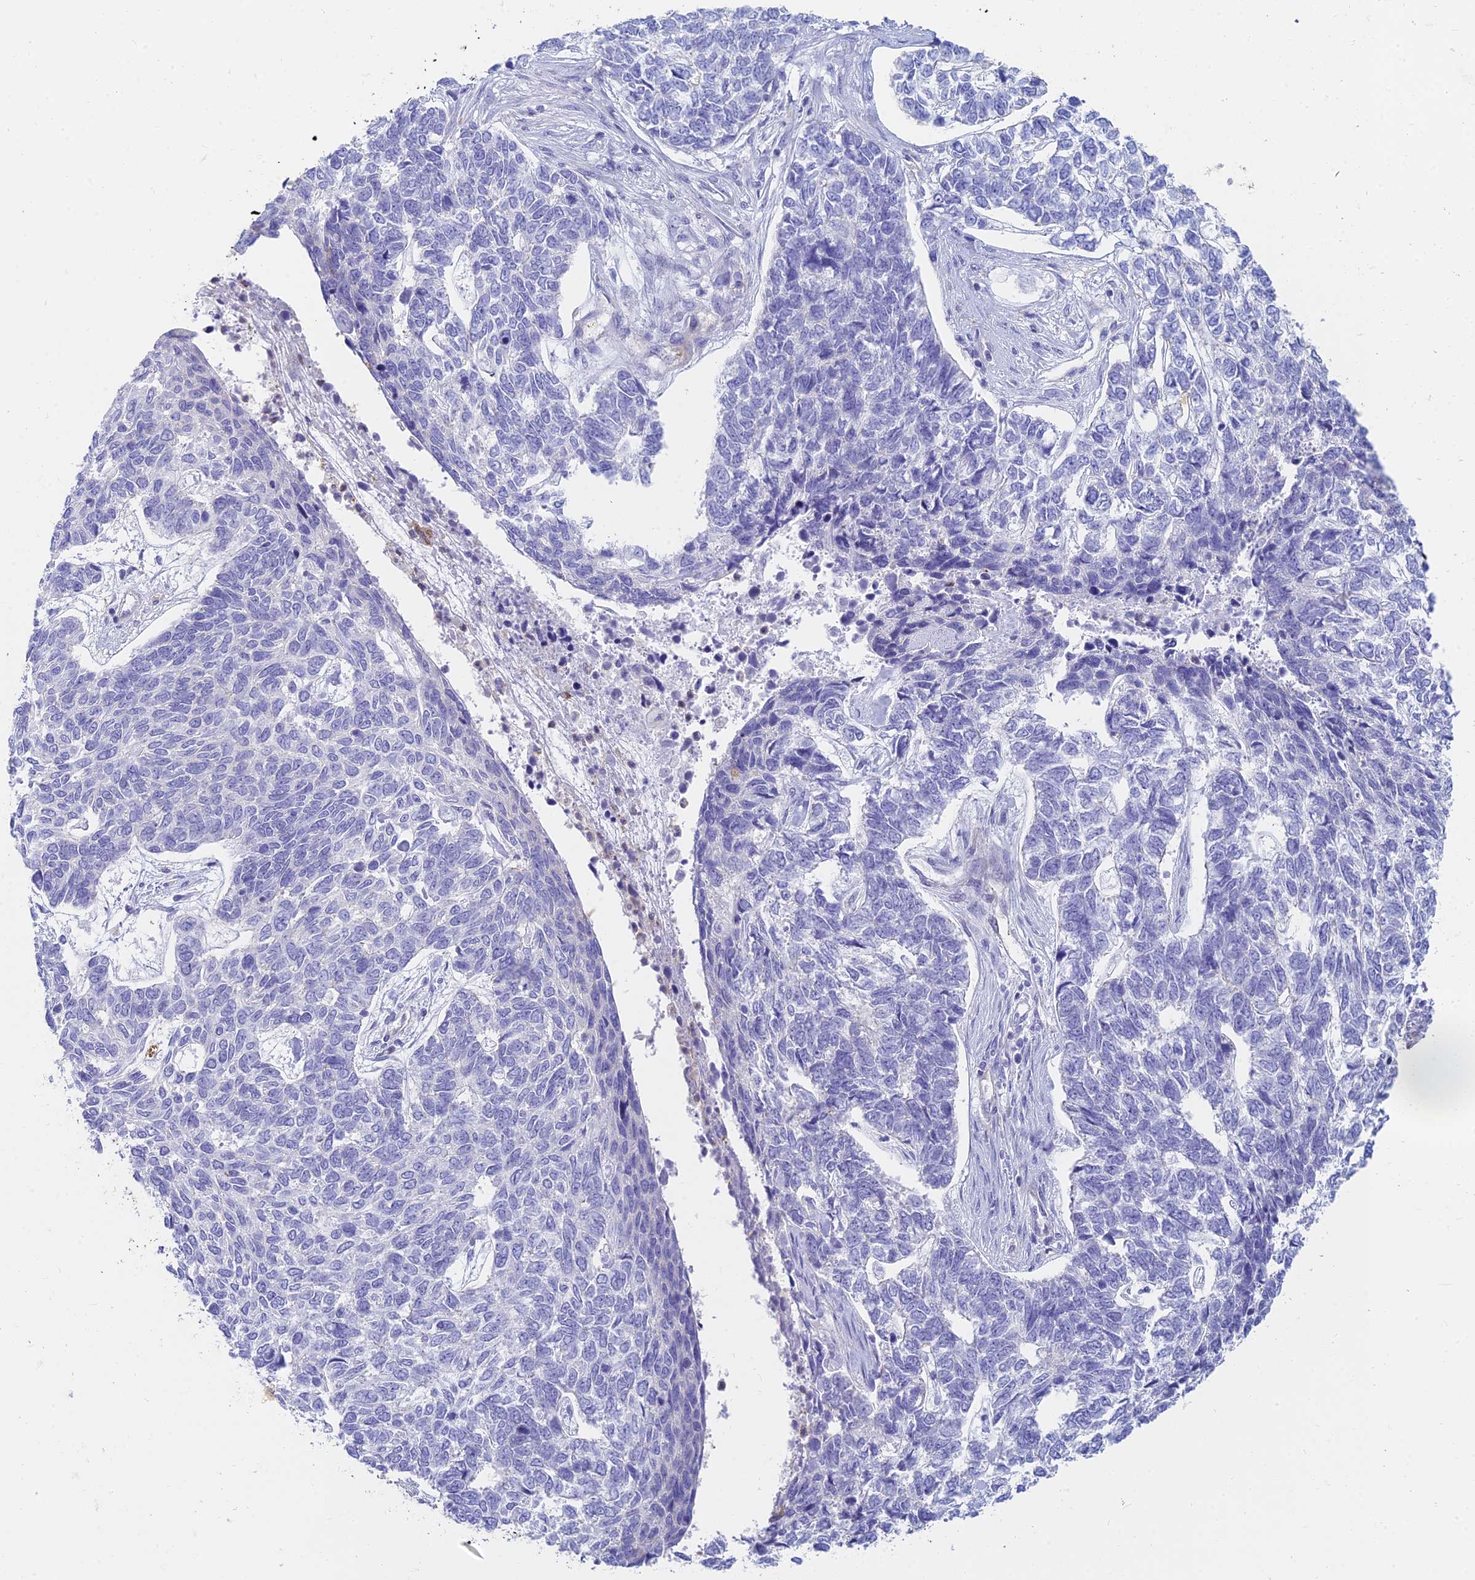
{"staining": {"intensity": "negative", "quantity": "none", "location": "none"}, "tissue": "skin cancer", "cell_type": "Tumor cells", "image_type": "cancer", "snomed": [{"axis": "morphology", "description": "Basal cell carcinoma"}, {"axis": "topography", "description": "Skin"}], "caption": "Skin basal cell carcinoma was stained to show a protein in brown. There is no significant positivity in tumor cells.", "gene": "STRN4", "patient": {"sex": "female", "age": 65}}